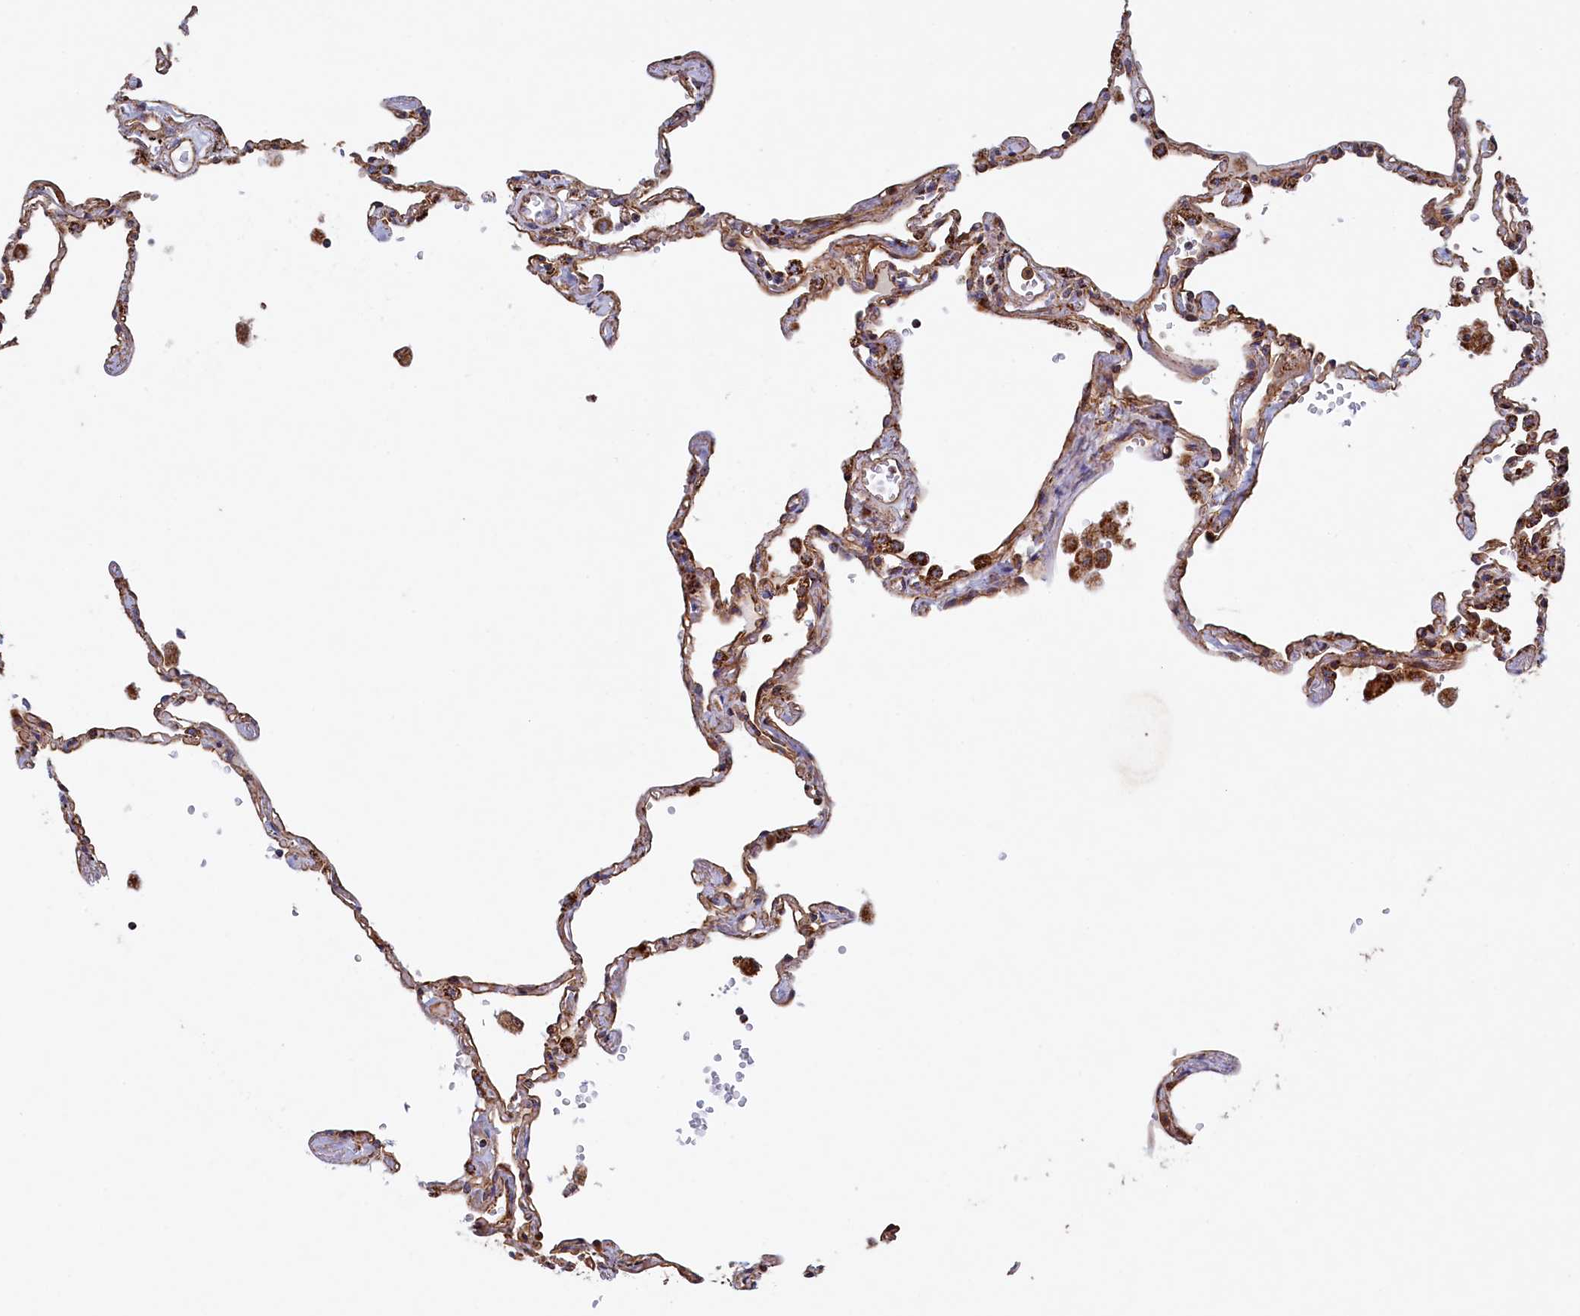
{"staining": {"intensity": "moderate", "quantity": ">75%", "location": "cytoplasmic/membranous"}, "tissue": "lung", "cell_type": "Alveolar cells", "image_type": "normal", "snomed": [{"axis": "morphology", "description": "Normal tissue, NOS"}, {"axis": "topography", "description": "Lung"}], "caption": "There is medium levels of moderate cytoplasmic/membranous positivity in alveolar cells of unremarkable lung, as demonstrated by immunohistochemical staining (brown color).", "gene": "UBE3B", "patient": {"sex": "female", "age": 67}}